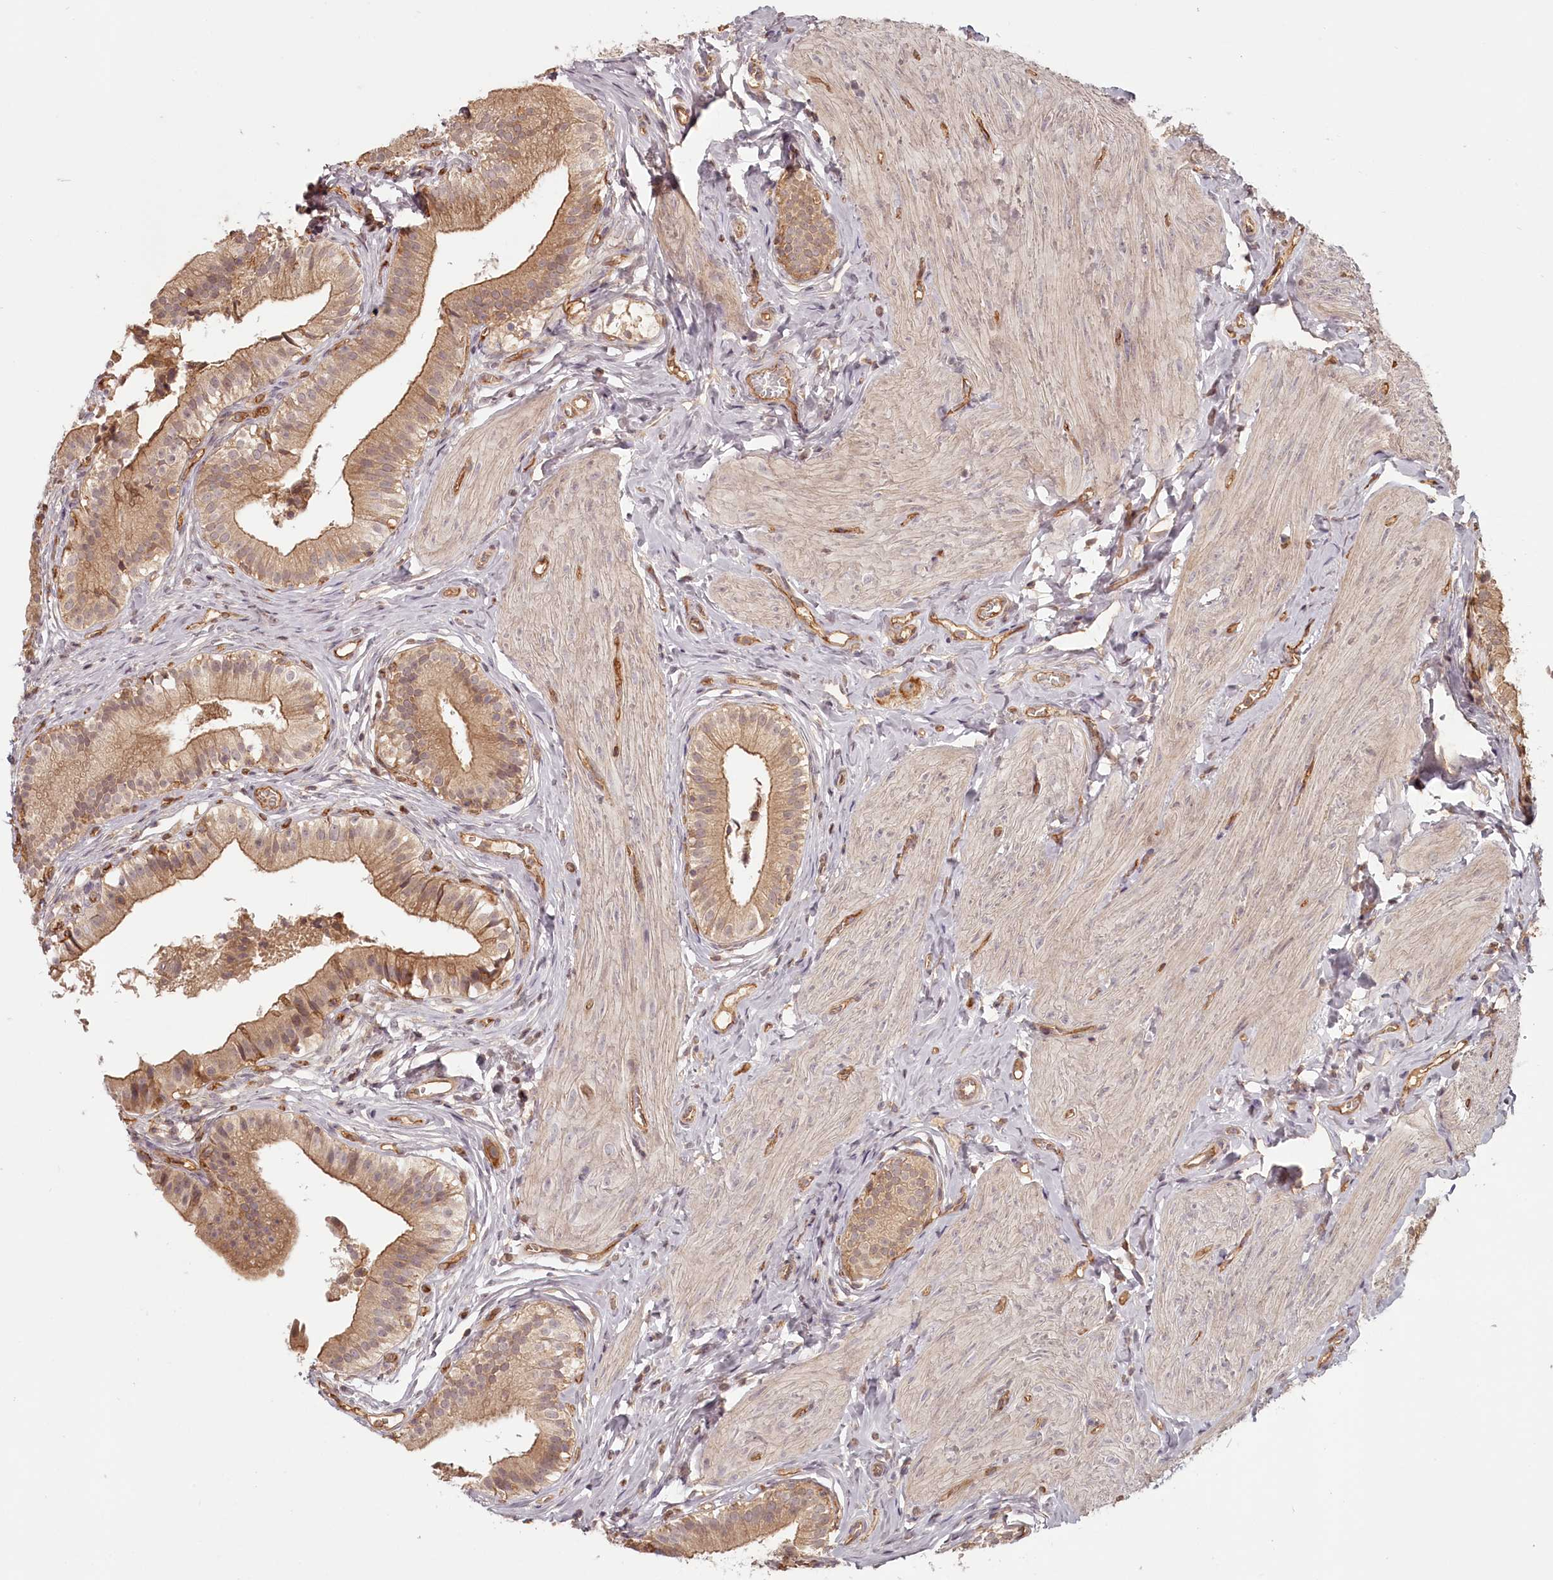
{"staining": {"intensity": "moderate", "quantity": ">75%", "location": "cytoplasmic/membranous"}, "tissue": "gallbladder", "cell_type": "Glandular cells", "image_type": "normal", "snomed": [{"axis": "morphology", "description": "Normal tissue, NOS"}, {"axis": "topography", "description": "Gallbladder"}], "caption": "Immunohistochemistry histopathology image of benign gallbladder: gallbladder stained using immunohistochemistry (IHC) exhibits medium levels of moderate protein expression localized specifically in the cytoplasmic/membranous of glandular cells, appearing as a cytoplasmic/membranous brown color.", "gene": "TMIE", "patient": {"sex": "female", "age": 47}}